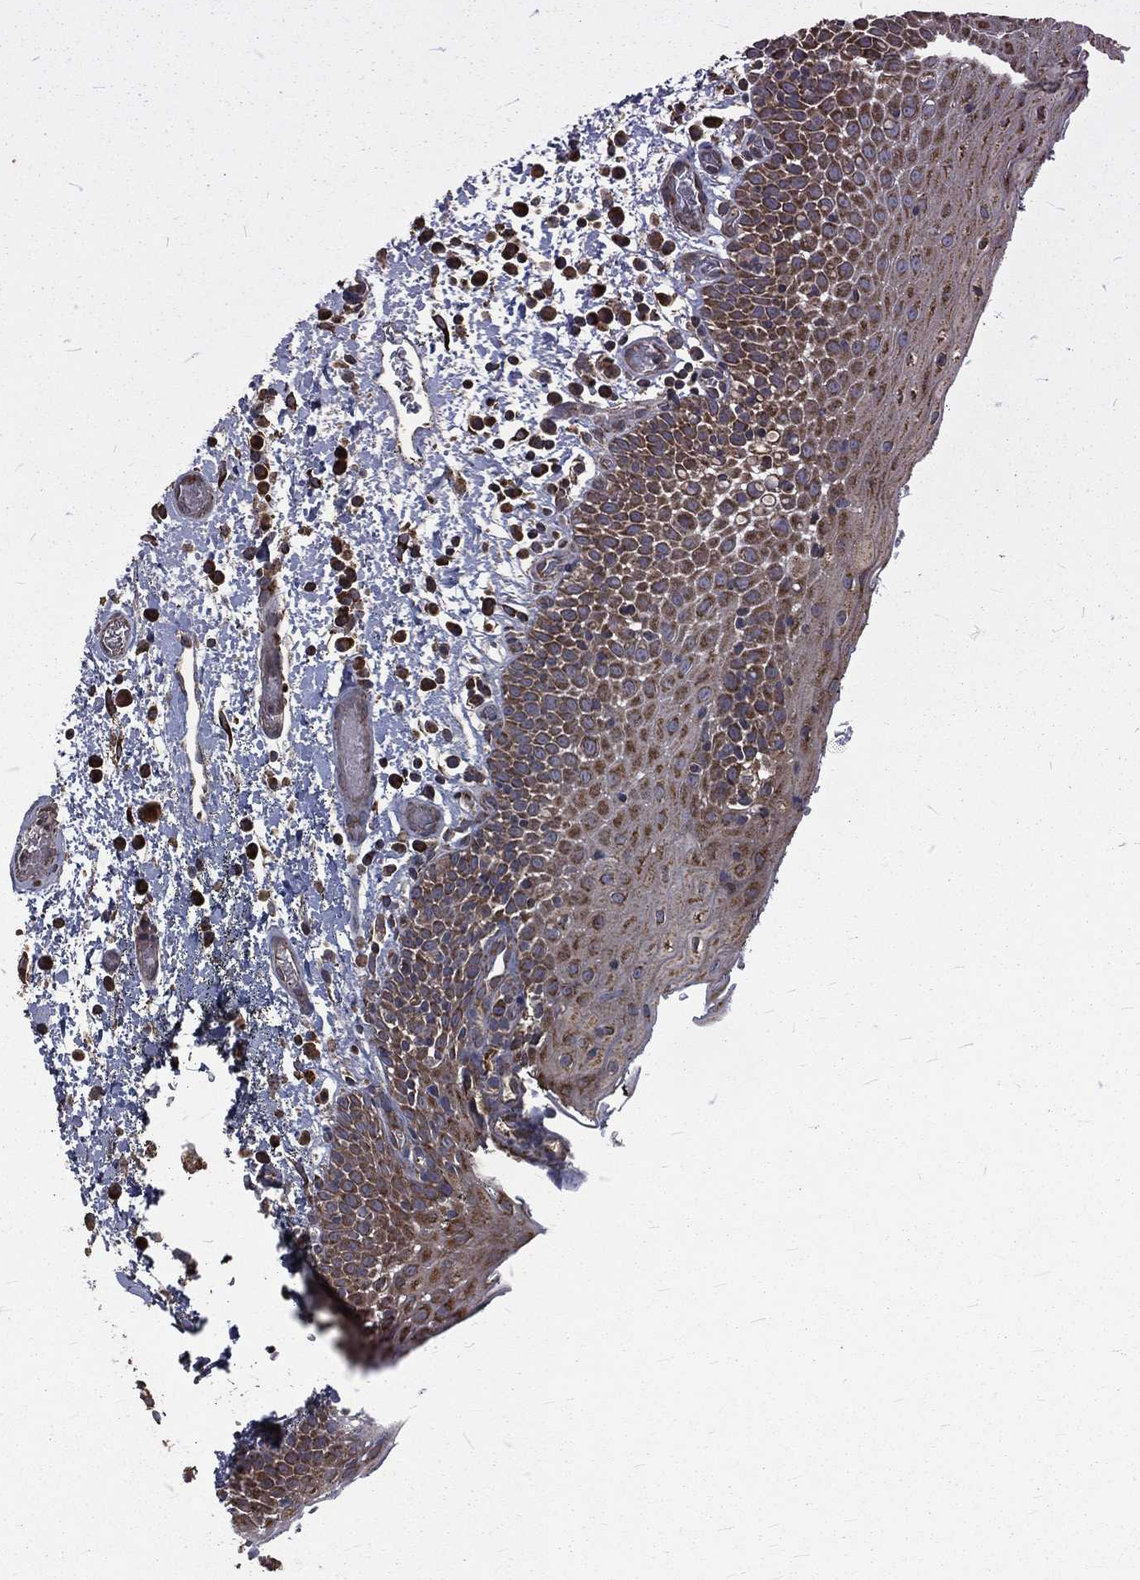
{"staining": {"intensity": "moderate", "quantity": ">75%", "location": "cytoplasmic/membranous"}, "tissue": "oral mucosa", "cell_type": "Squamous epithelial cells", "image_type": "normal", "snomed": [{"axis": "morphology", "description": "Normal tissue, NOS"}, {"axis": "morphology", "description": "Squamous cell carcinoma, NOS"}, {"axis": "topography", "description": "Oral tissue"}, {"axis": "topography", "description": "Tounge, NOS"}, {"axis": "topography", "description": "Head-Neck"}], "caption": "This is an image of immunohistochemistry staining of unremarkable oral mucosa, which shows moderate staining in the cytoplasmic/membranous of squamous epithelial cells.", "gene": "OLFML1", "patient": {"sex": "female", "age": 80}}